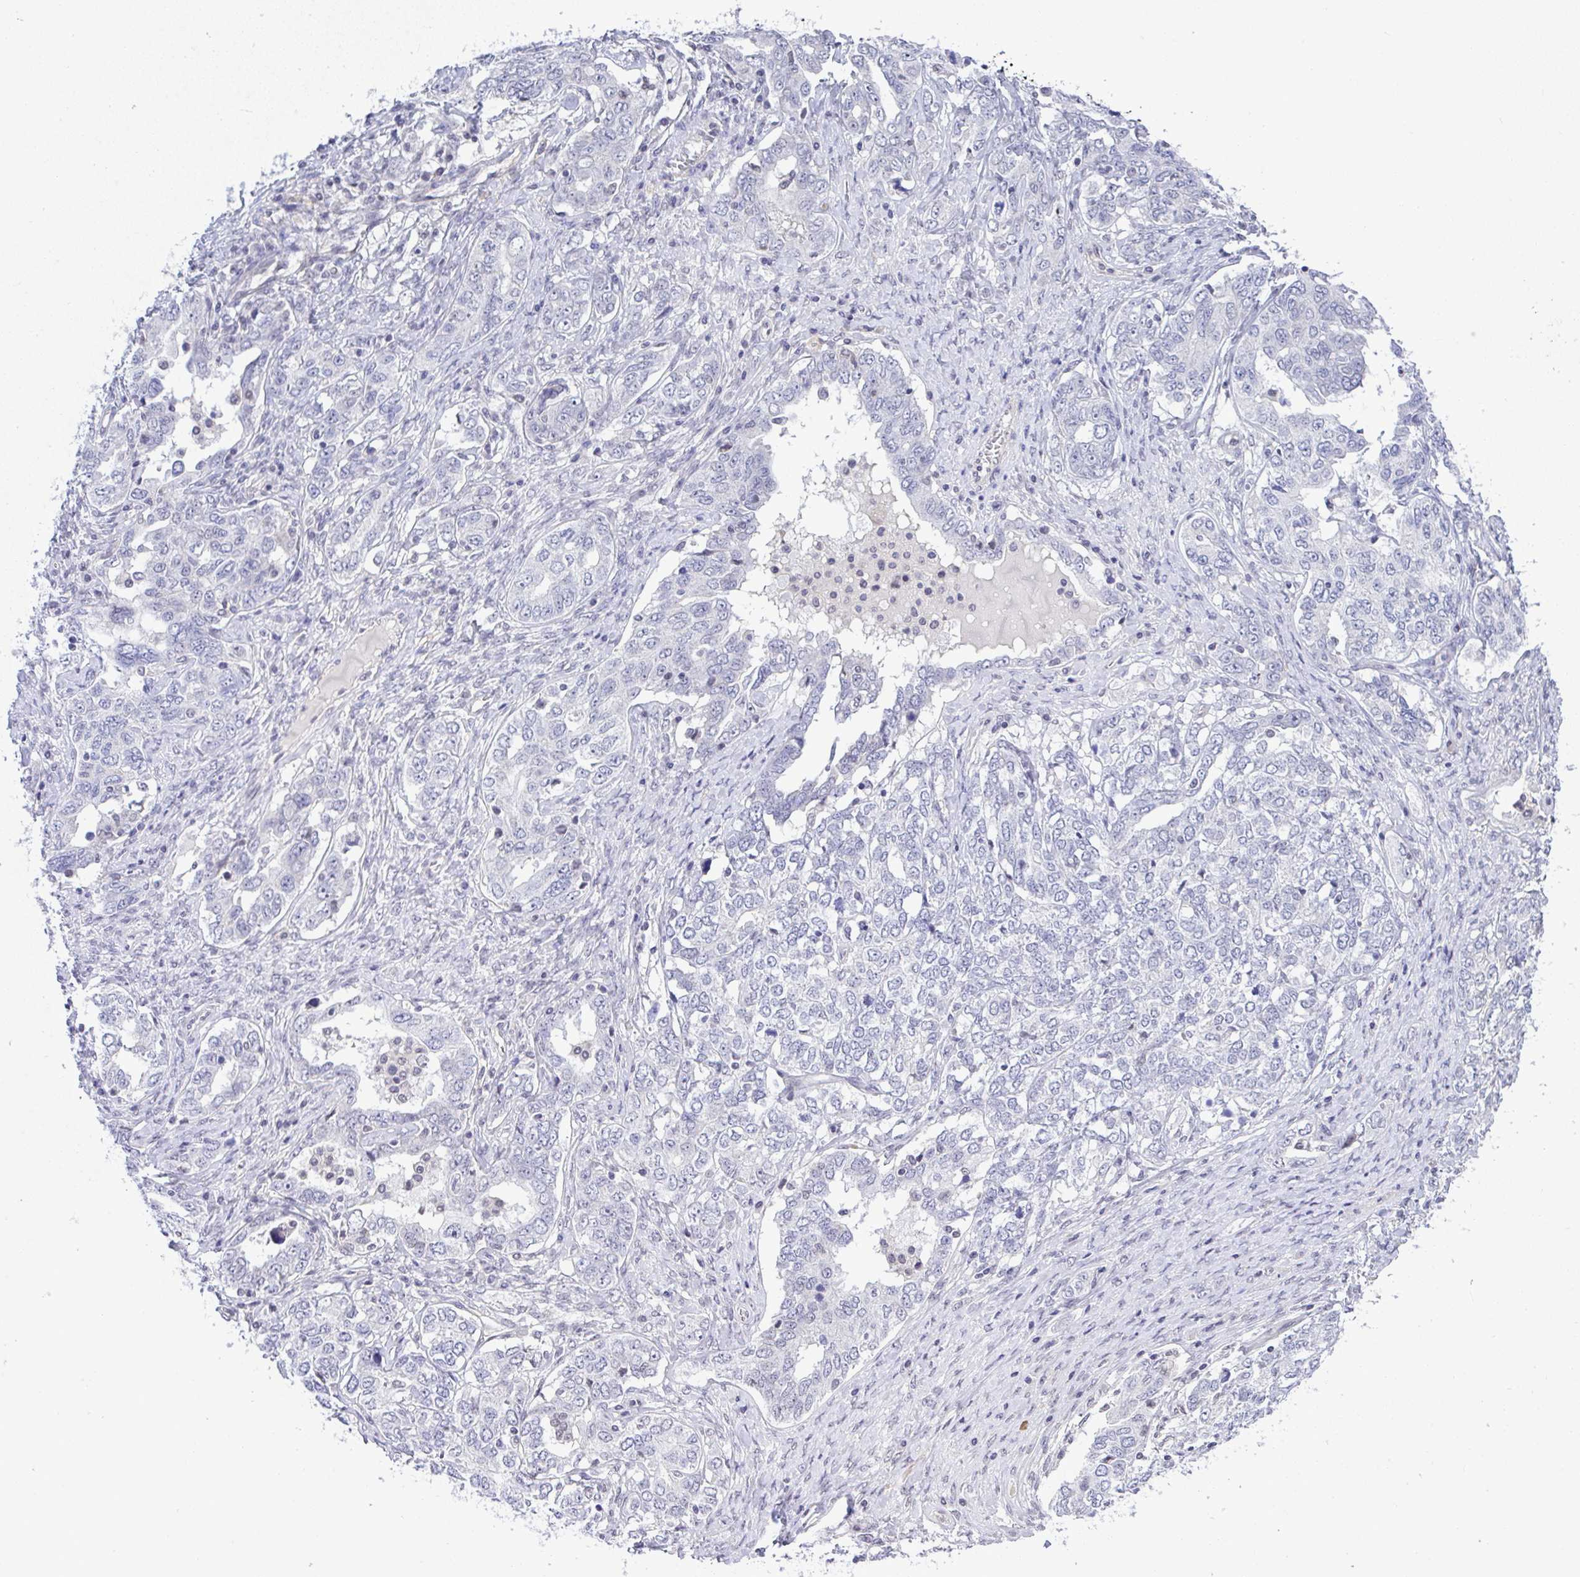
{"staining": {"intensity": "negative", "quantity": "none", "location": "none"}, "tissue": "ovarian cancer", "cell_type": "Tumor cells", "image_type": "cancer", "snomed": [{"axis": "morphology", "description": "Carcinoma, endometroid"}, {"axis": "topography", "description": "Ovary"}], "caption": "Tumor cells are negative for brown protein staining in ovarian endometroid carcinoma. (DAB (3,3'-diaminobenzidine) immunohistochemistry, high magnification).", "gene": "C9orf64", "patient": {"sex": "female", "age": 62}}